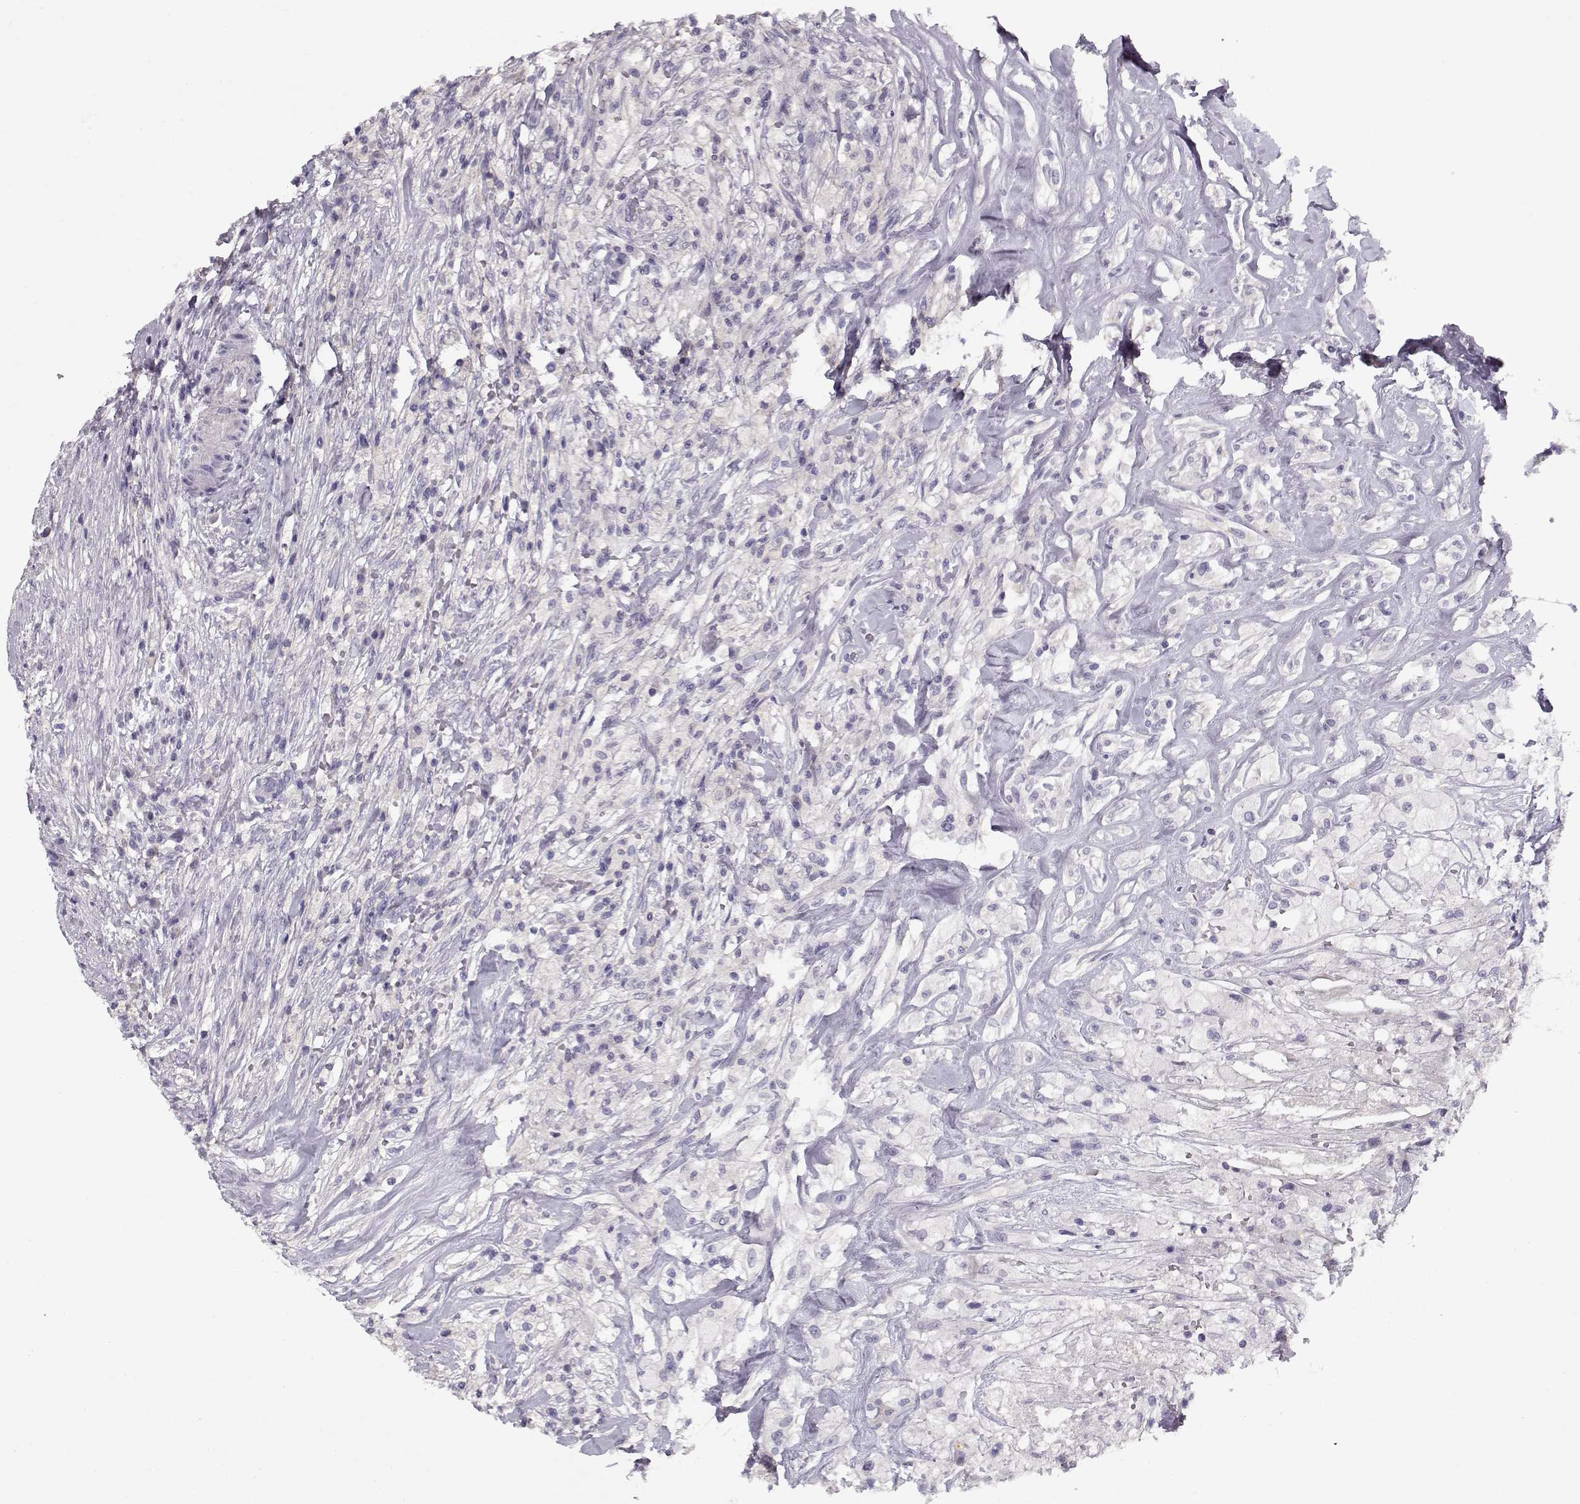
{"staining": {"intensity": "negative", "quantity": "none", "location": "none"}, "tissue": "testis cancer", "cell_type": "Tumor cells", "image_type": "cancer", "snomed": [{"axis": "morphology", "description": "Necrosis, NOS"}, {"axis": "morphology", "description": "Carcinoma, Embryonal, NOS"}, {"axis": "topography", "description": "Testis"}], "caption": "This is a photomicrograph of immunohistochemistry (IHC) staining of testis cancer, which shows no positivity in tumor cells. (Immunohistochemistry (ihc), brightfield microscopy, high magnification).", "gene": "GRK1", "patient": {"sex": "male", "age": 19}}